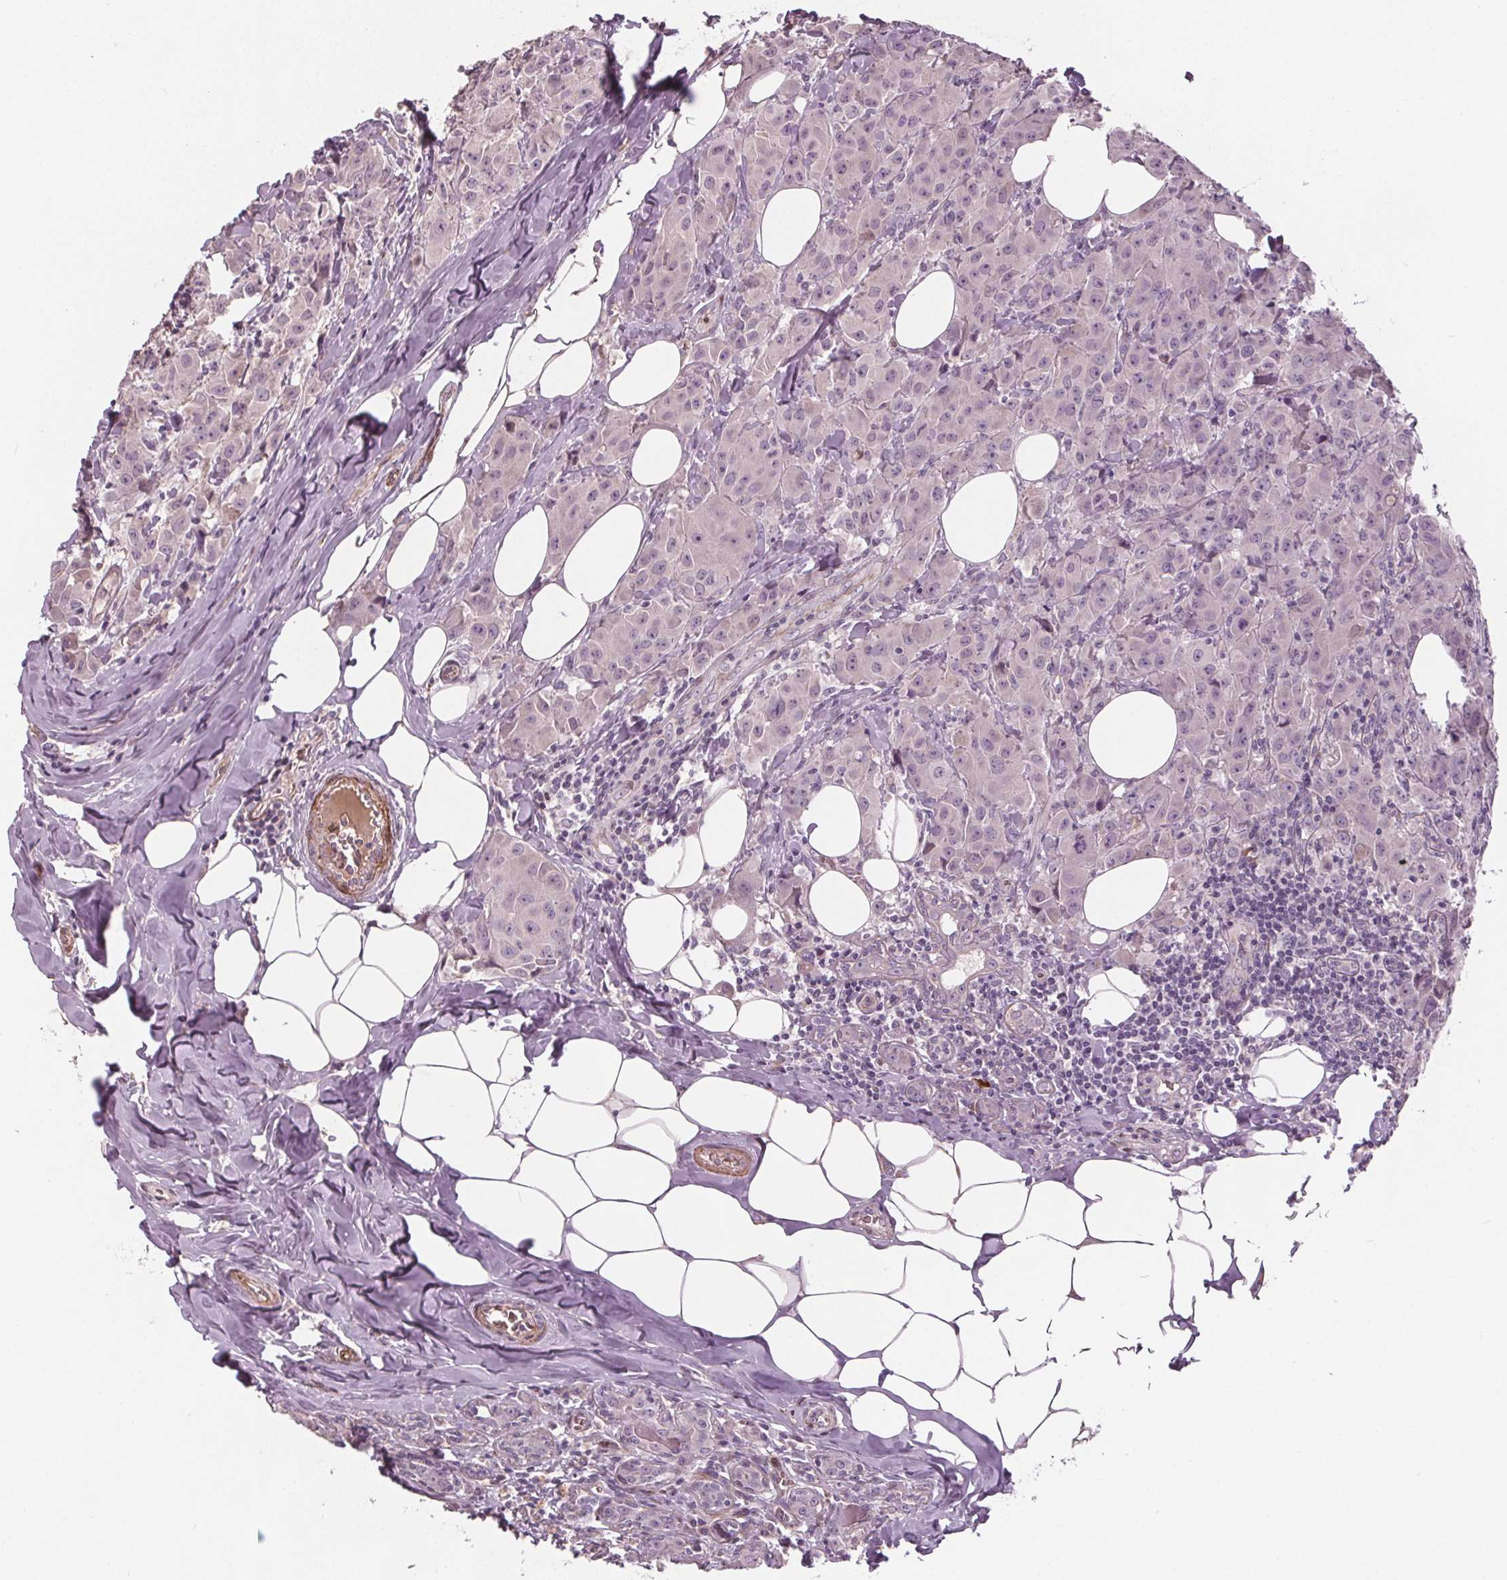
{"staining": {"intensity": "negative", "quantity": "none", "location": "none"}, "tissue": "breast cancer", "cell_type": "Tumor cells", "image_type": "cancer", "snomed": [{"axis": "morphology", "description": "Normal tissue, NOS"}, {"axis": "morphology", "description": "Duct carcinoma"}, {"axis": "topography", "description": "Breast"}], "caption": "An image of human infiltrating ductal carcinoma (breast) is negative for staining in tumor cells.", "gene": "PDGFD", "patient": {"sex": "female", "age": 43}}